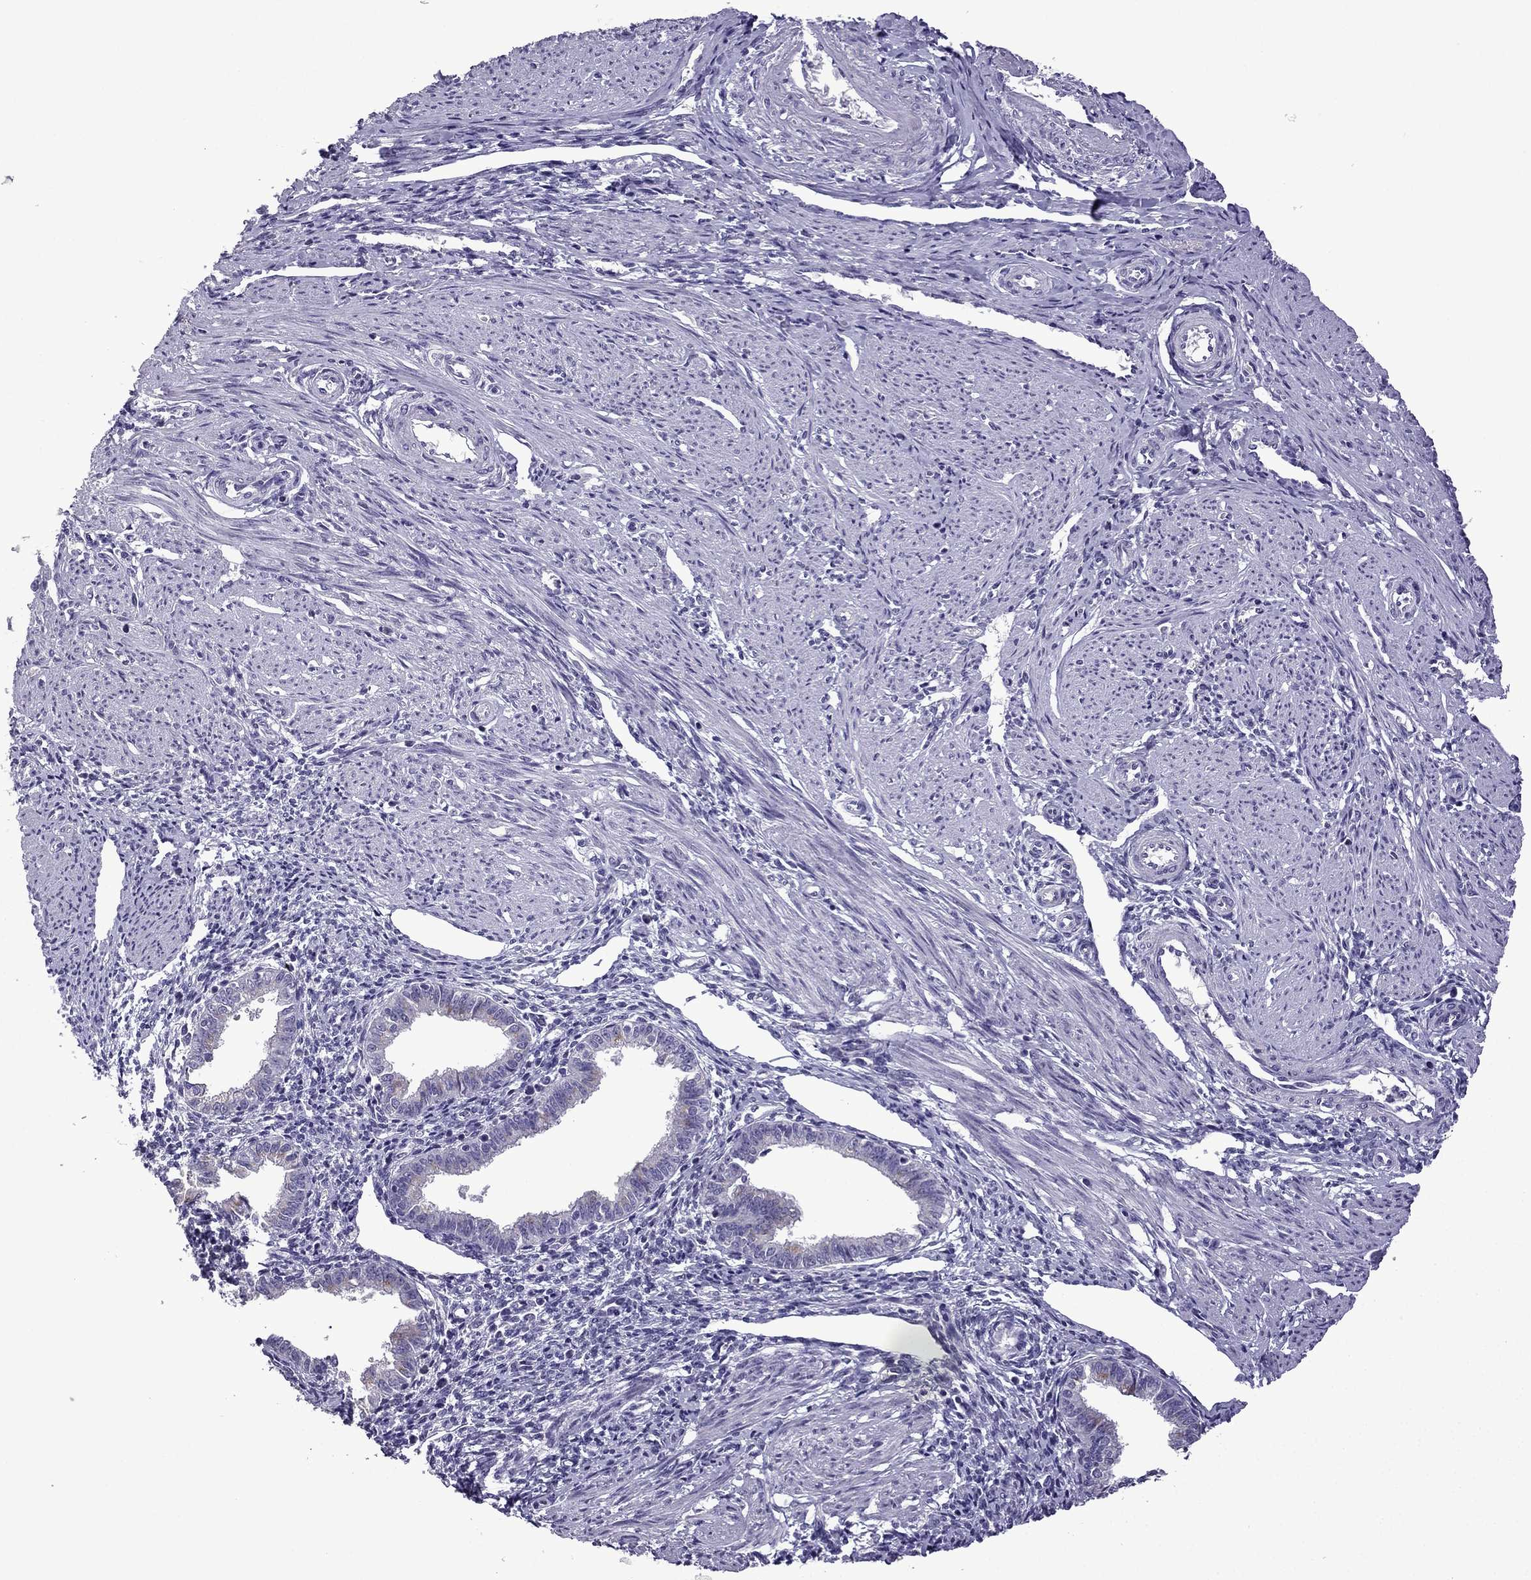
{"staining": {"intensity": "negative", "quantity": "none", "location": "none"}, "tissue": "endometrium", "cell_type": "Cells in endometrial stroma", "image_type": "normal", "snomed": [{"axis": "morphology", "description": "Normal tissue, NOS"}, {"axis": "topography", "description": "Endometrium"}], "caption": "The immunohistochemistry histopathology image has no significant staining in cells in endometrial stroma of endometrium. Nuclei are stained in blue.", "gene": "TTN", "patient": {"sex": "female", "age": 37}}